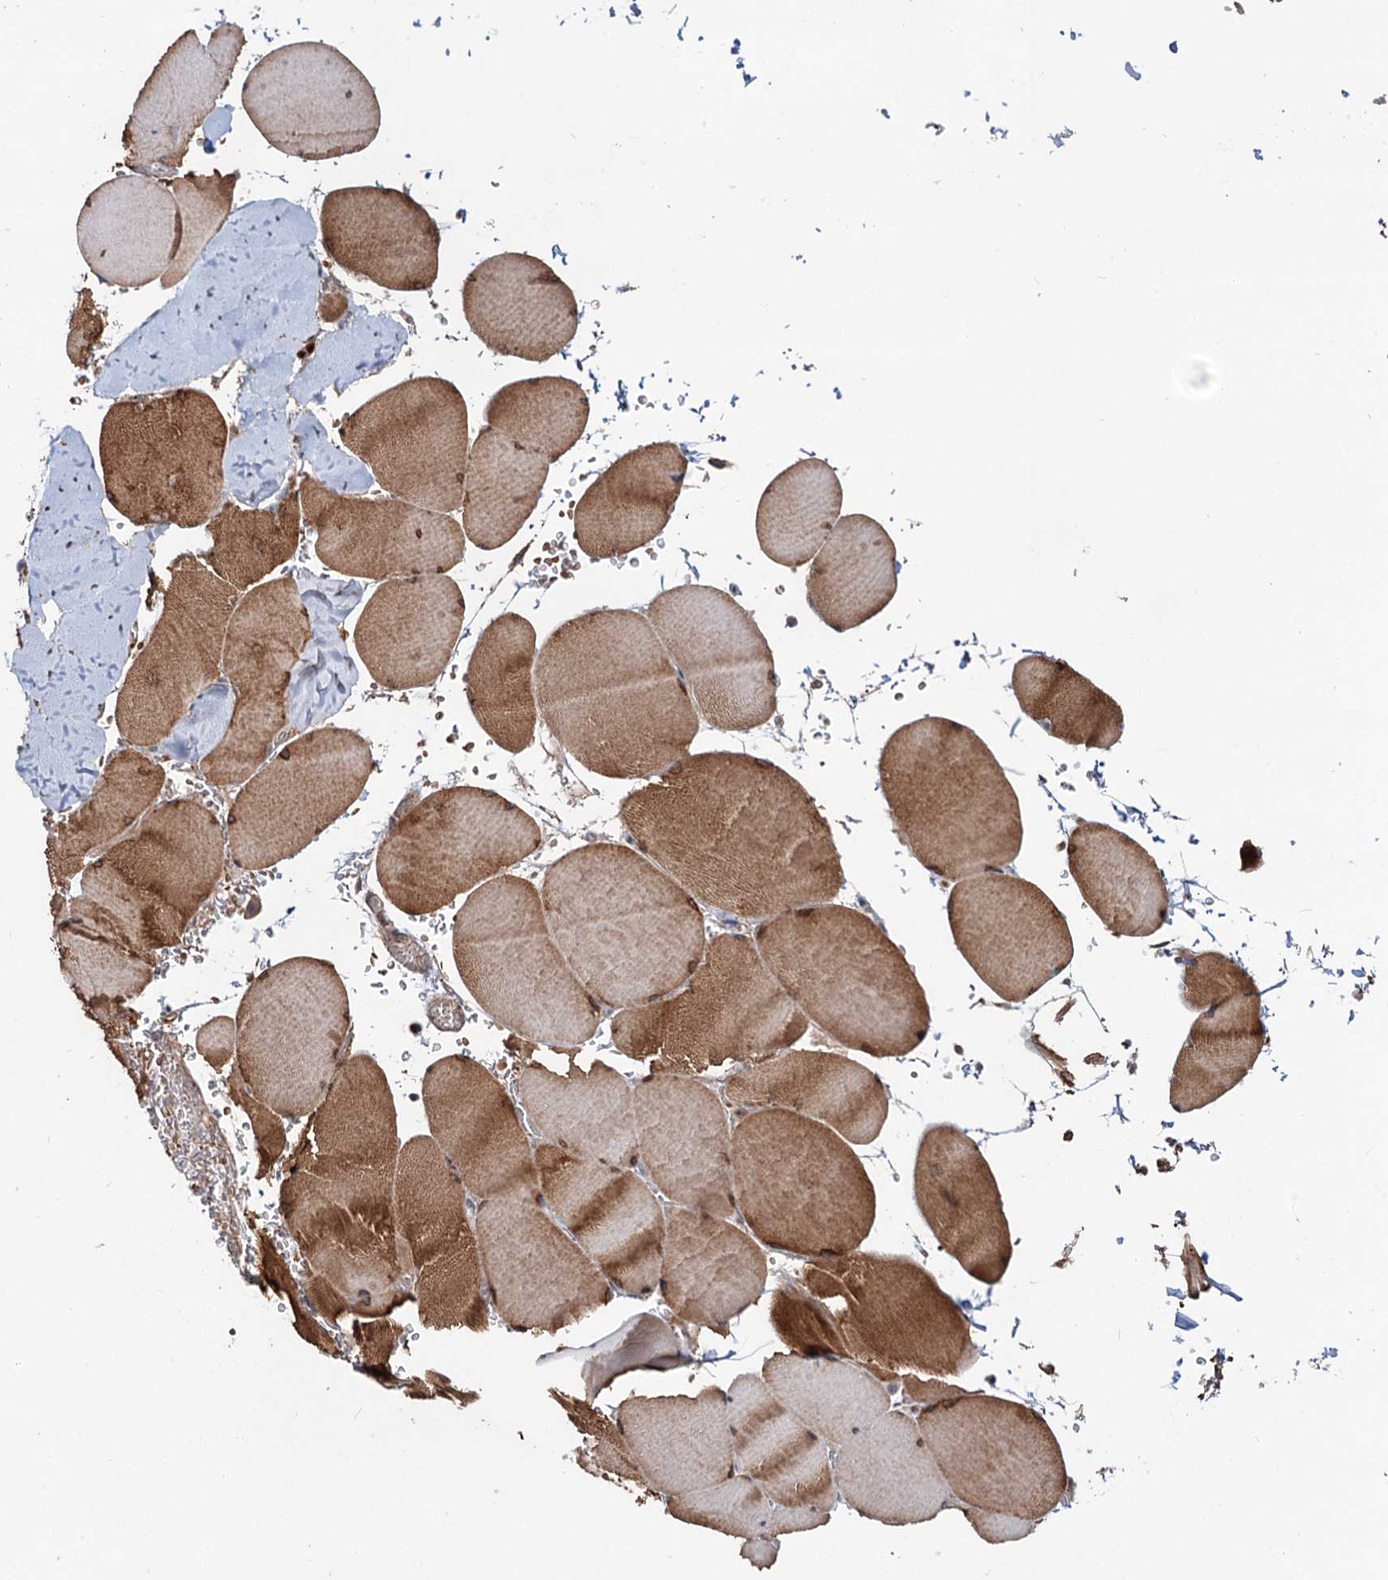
{"staining": {"intensity": "moderate", "quantity": ">75%", "location": "cytoplasmic/membranous,nuclear"}, "tissue": "skeletal muscle", "cell_type": "Myocytes", "image_type": "normal", "snomed": [{"axis": "morphology", "description": "Normal tissue, NOS"}, {"axis": "topography", "description": "Skeletal muscle"}, {"axis": "topography", "description": "Head-Neck"}], "caption": "This micrograph shows IHC staining of unremarkable human skeletal muscle, with medium moderate cytoplasmic/membranous,nuclear staining in approximately >75% of myocytes.", "gene": "GRIP1", "patient": {"sex": "male", "age": 66}}